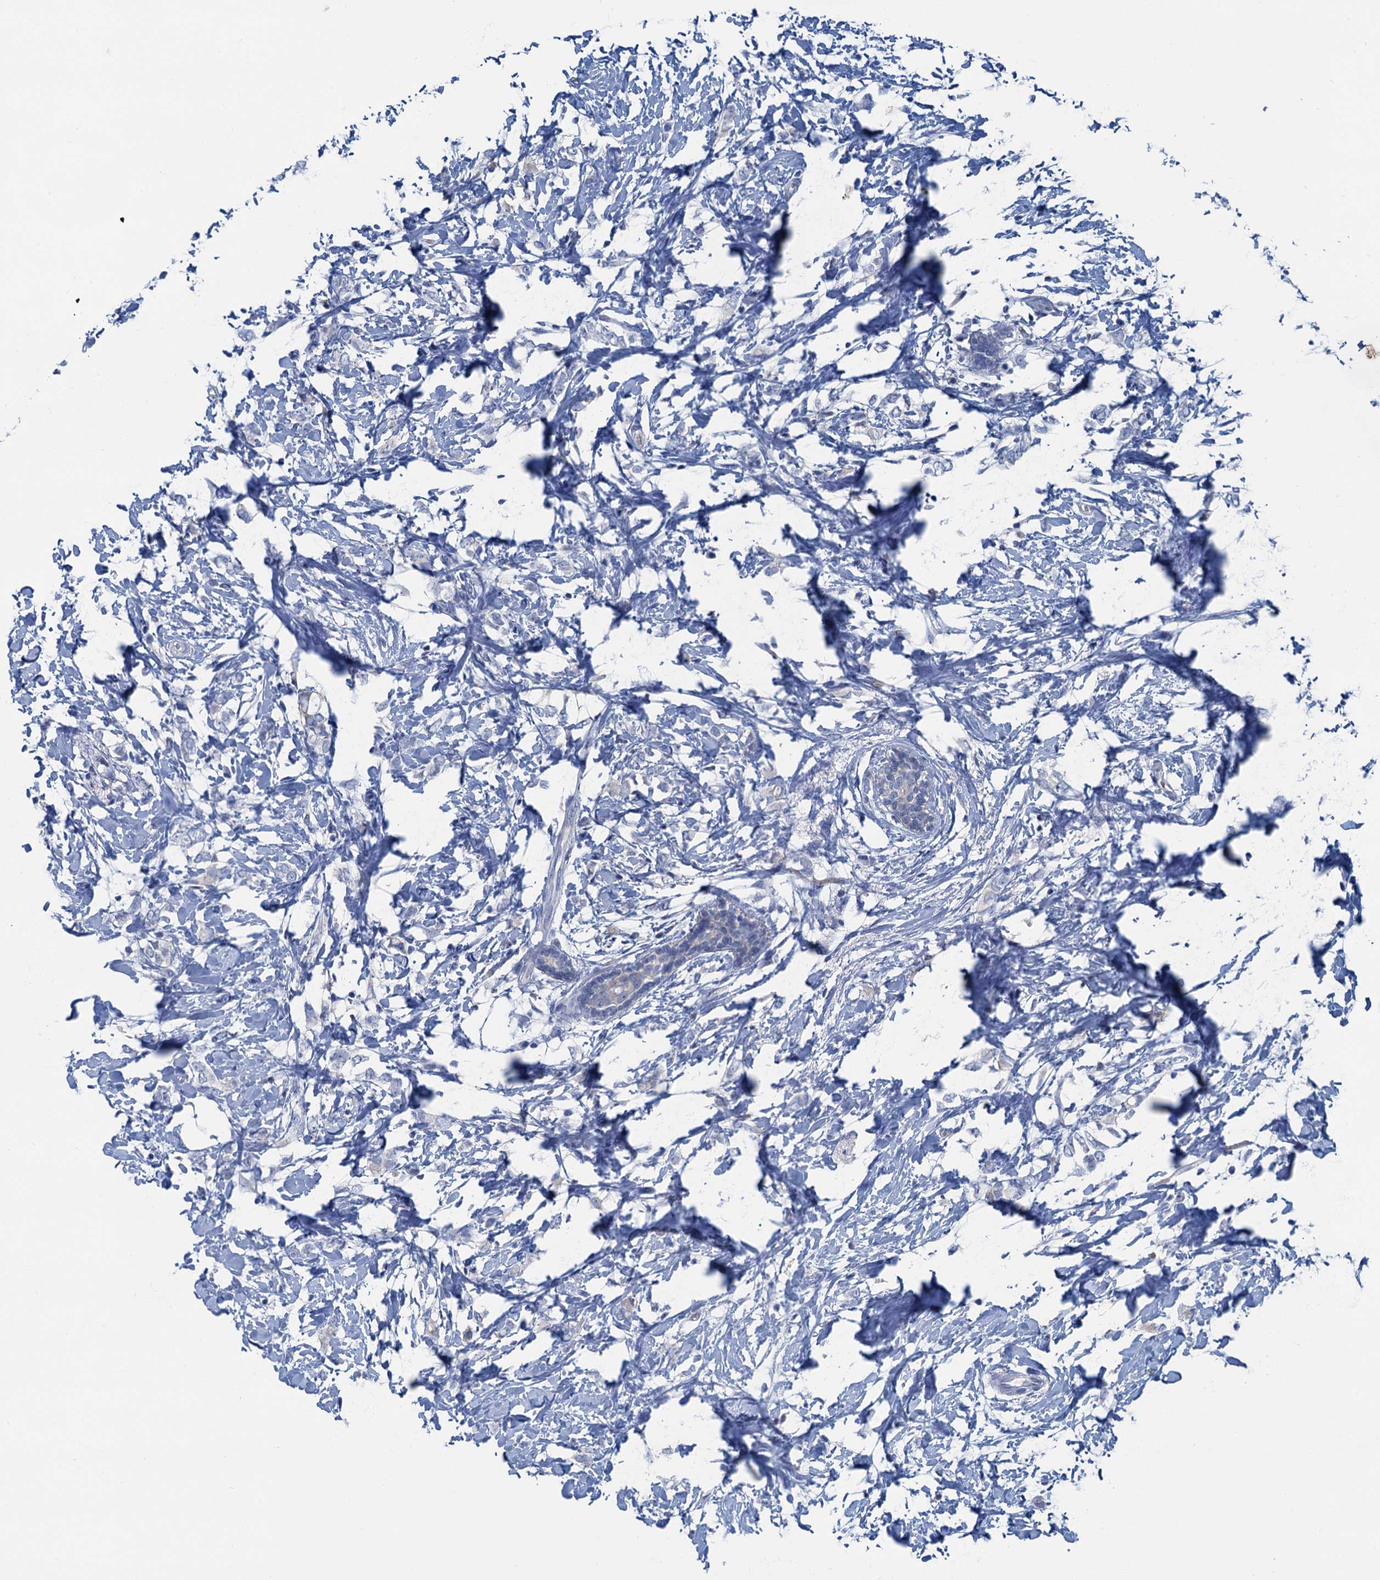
{"staining": {"intensity": "negative", "quantity": "none", "location": "none"}, "tissue": "breast cancer", "cell_type": "Tumor cells", "image_type": "cancer", "snomed": [{"axis": "morphology", "description": "Normal tissue, NOS"}, {"axis": "morphology", "description": "Lobular carcinoma"}, {"axis": "topography", "description": "Breast"}], "caption": "Immunohistochemistry (IHC) image of neoplastic tissue: human breast lobular carcinoma stained with DAB exhibits no significant protein positivity in tumor cells. Brightfield microscopy of immunohistochemistry stained with DAB (brown) and hematoxylin (blue), captured at high magnification.", "gene": "MYADML2", "patient": {"sex": "female", "age": 47}}